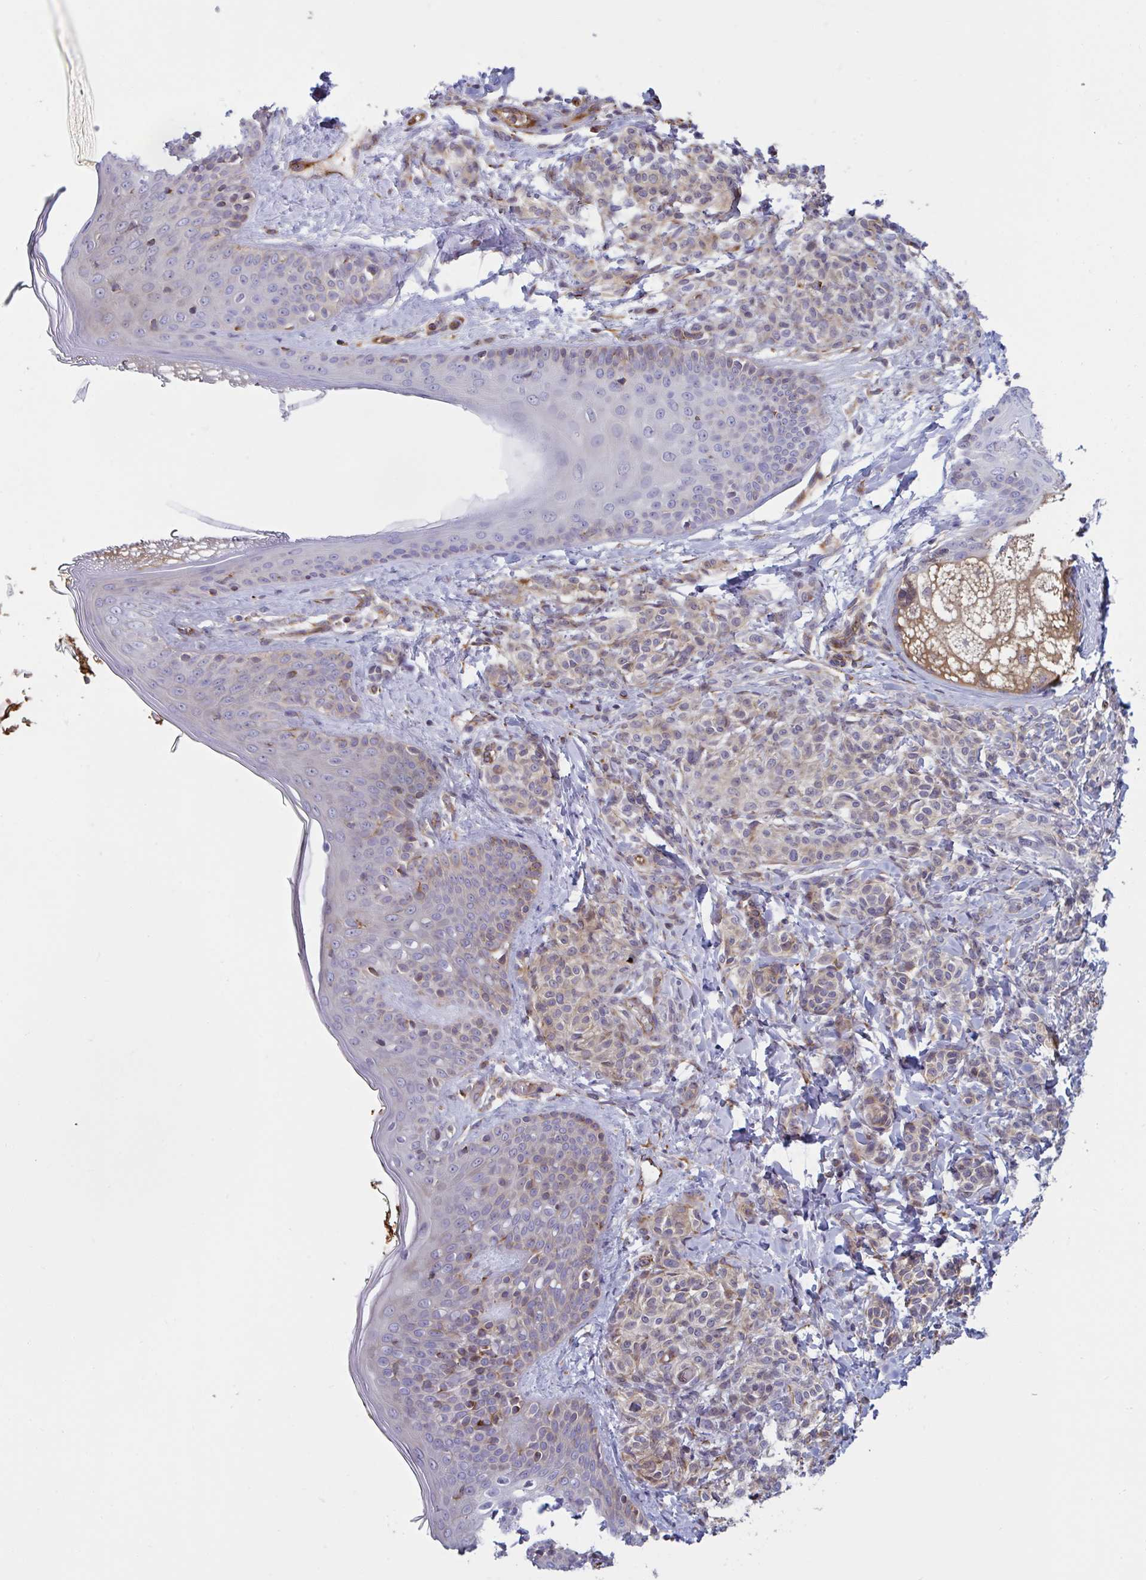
{"staining": {"intensity": "strong", "quantity": ">75%", "location": "cytoplasmic/membranous"}, "tissue": "skin", "cell_type": "Fibroblasts", "image_type": "normal", "snomed": [{"axis": "morphology", "description": "Normal tissue, NOS"}, {"axis": "topography", "description": "Skin"}], "caption": "This is a micrograph of IHC staining of benign skin, which shows strong staining in the cytoplasmic/membranous of fibroblasts.", "gene": "SLC9A6", "patient": {"sex": "male", "age": 16}}